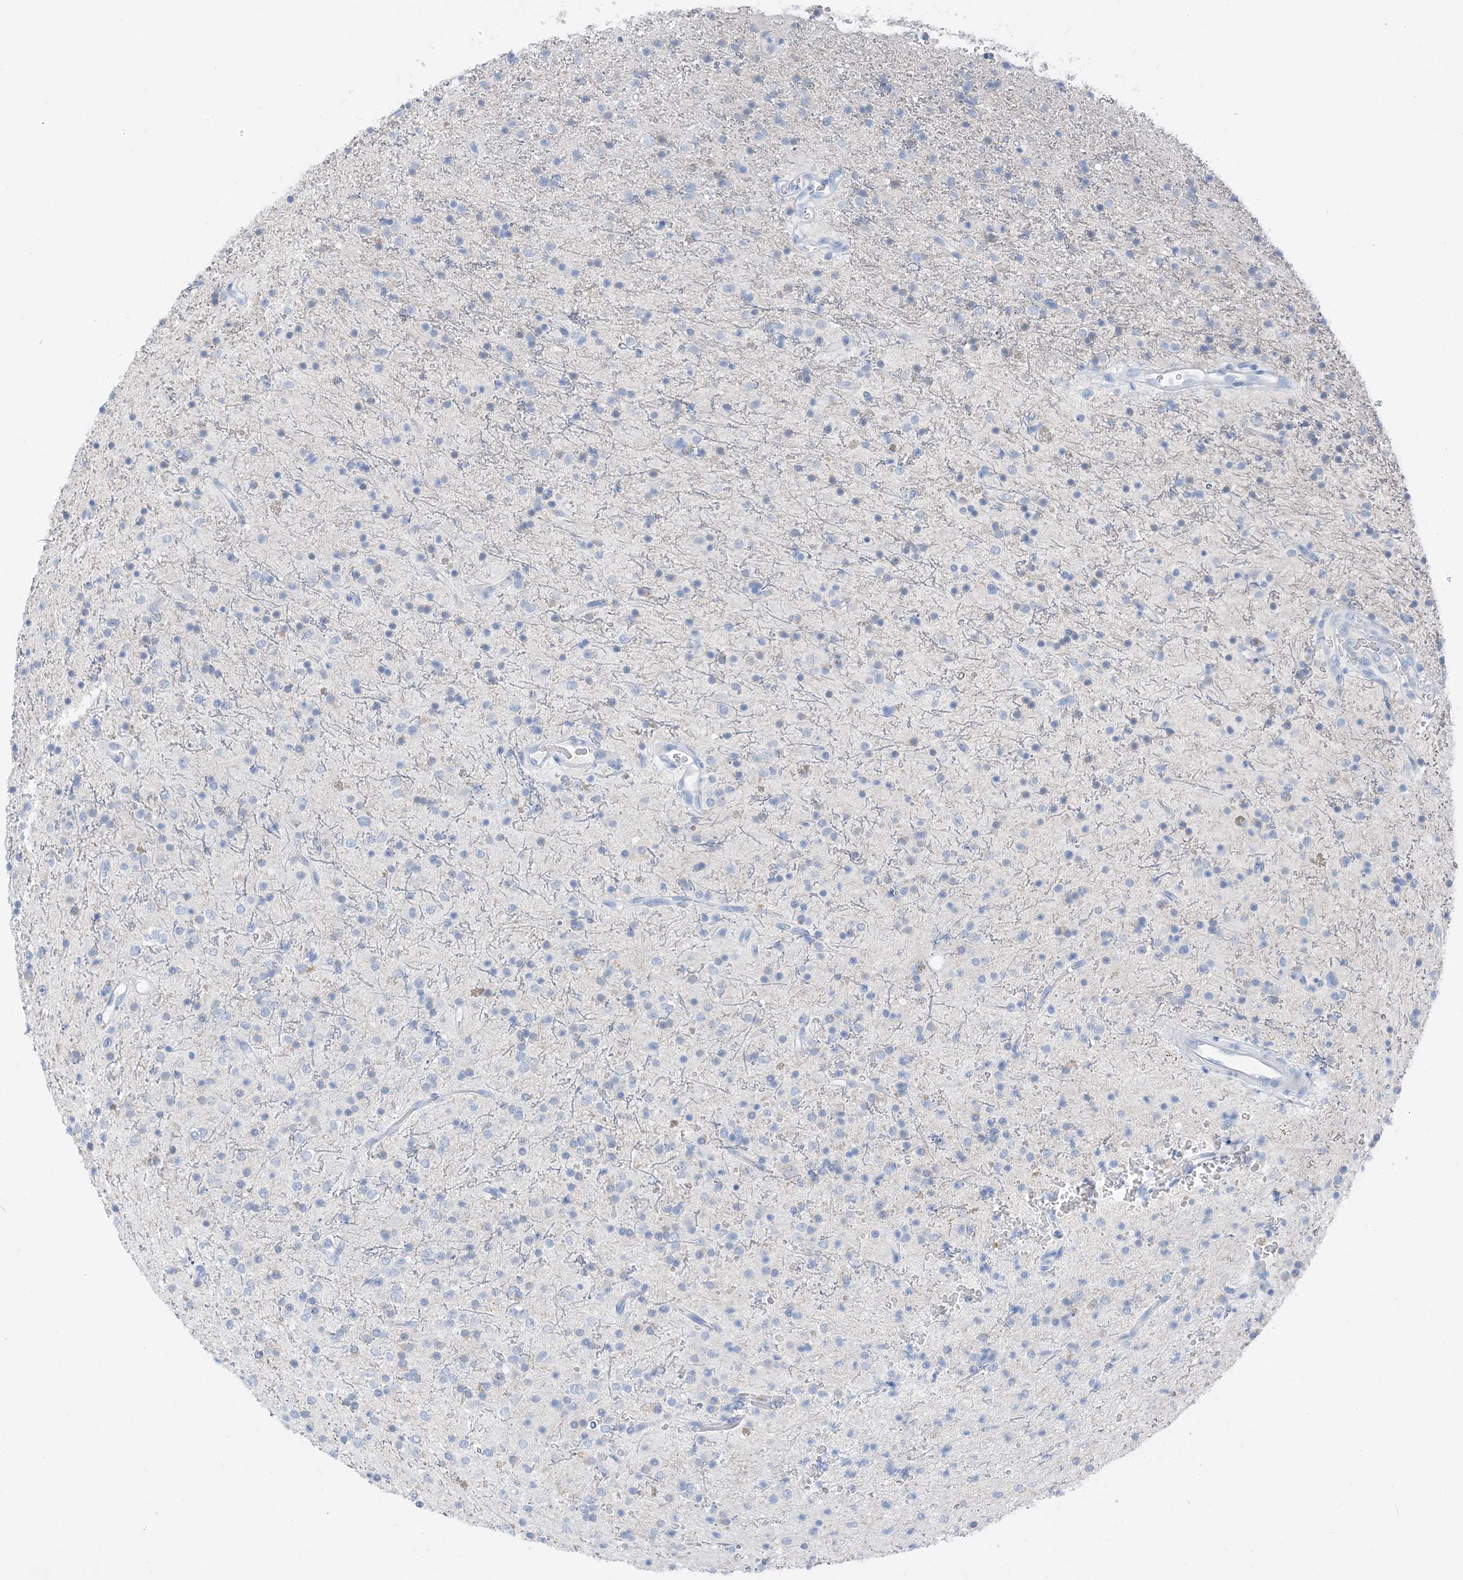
{"staining": {"intensity": "negative", "quantity": "none", "location": "none"}, "tissue": "glioma", "cell_type": "Tumor cells", "image_type": "cancer", "snomed": [{"axis": "morphology", "description": "Glioma, malignant, High grade"}, {"axis": "topography", "description": "Brain"}], "caption": "Immunohistochemistry (IHC) image of neoplastic tissue: human glioma stained with DAB demonstrates no significant protein expression in tumor cells.", "gene": "NCOA7", "patient": {"sex": "male", "age": 34}}